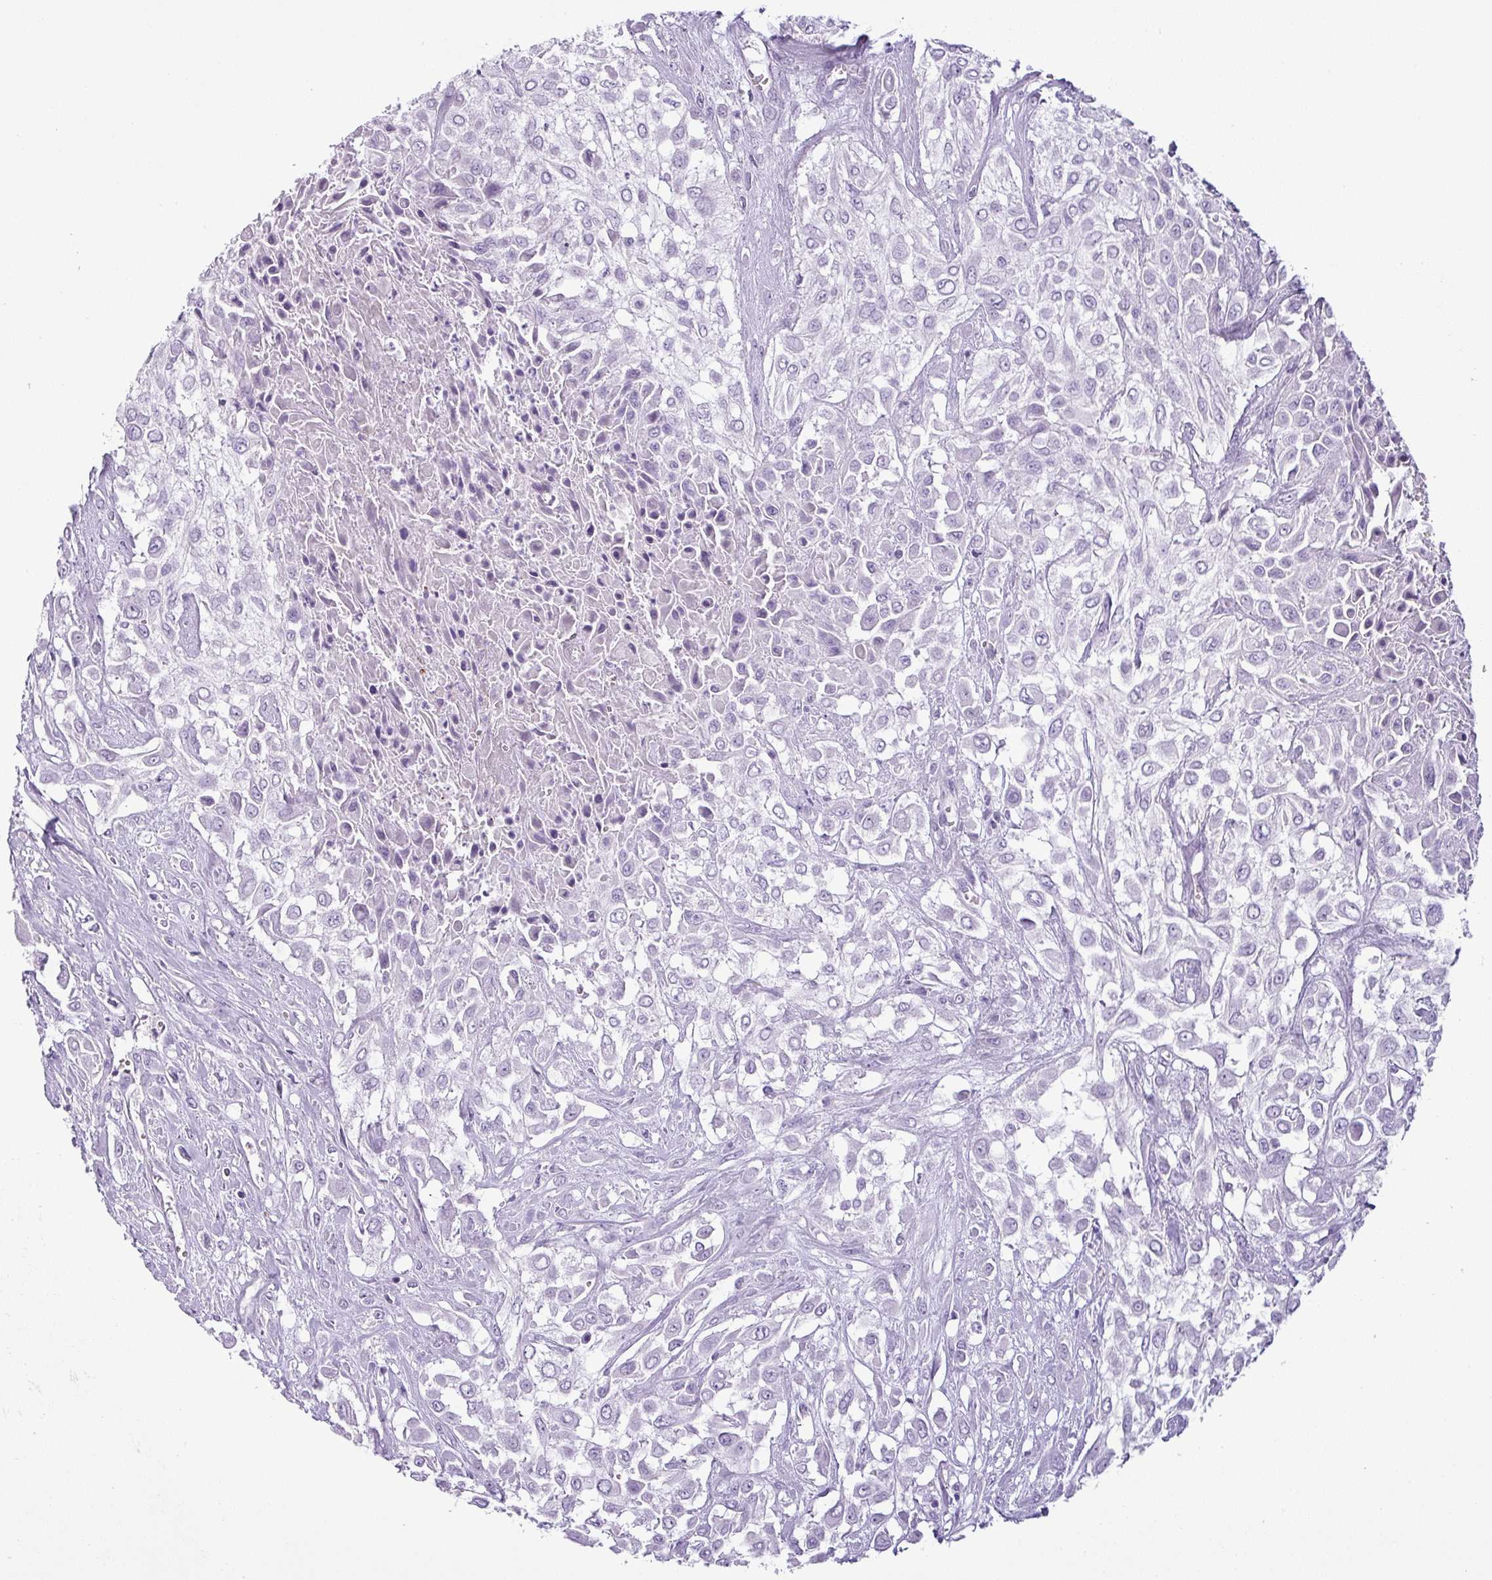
{"staining": {"intensity": "negative", "quantity": "none", "location": "none"}, "tissue": "urothelial cancer", "cell_type": "Tumor cells", "image_type": "cancer", "snomed": [{"axis": "morphology", "description": "Urothelial carcinoma, High grade"}, {"axis": "topography", "description": "Urinary bladder"}], "caption": "DAB (3,3'-diaminobenzidine) immunohistochemical staining of human urothelial cancer demonstrates no significant staining in tumor cells.", "gene": "CDH16", "patient": {"sex": "male", "age": 57}}